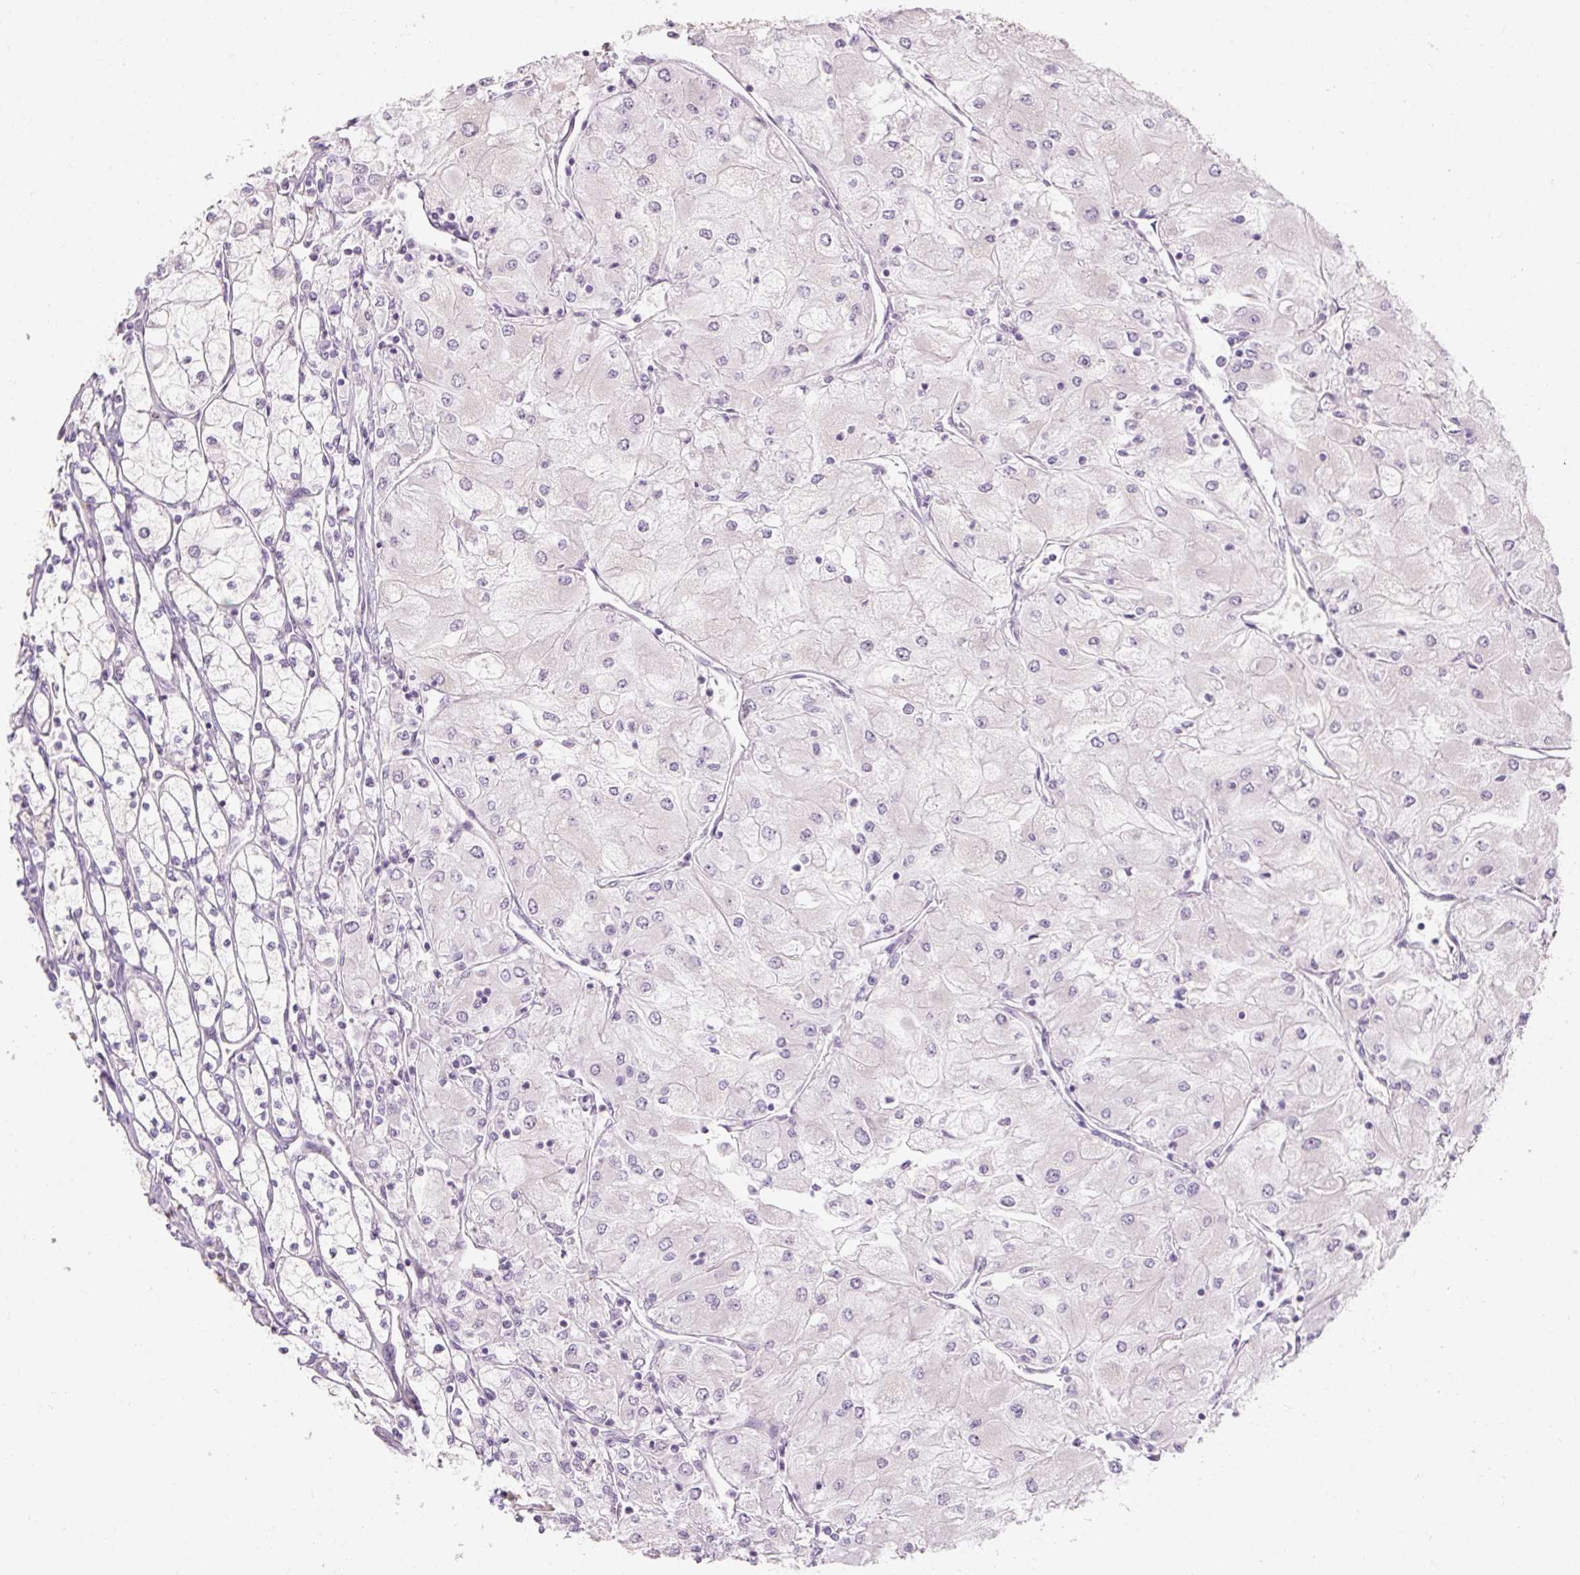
{"staining": {"intensity": "negative", "quantity": "none", "location": "none"}, "tissue": "renal cancer", "cell_type": "Tumor cells", "image_type": "cancer", "snomed": [{"axis": "morphology", "description": "Adenocarcinoma, NOS"}, {"axis": "topography", "description": "Kidney"}], "caption": "This is an immunohistochemistry image of renal cancer. There is no expression in tumor cells.", "gene": "NFE2L3", "patient": {"sex": "male", "age": 80}}